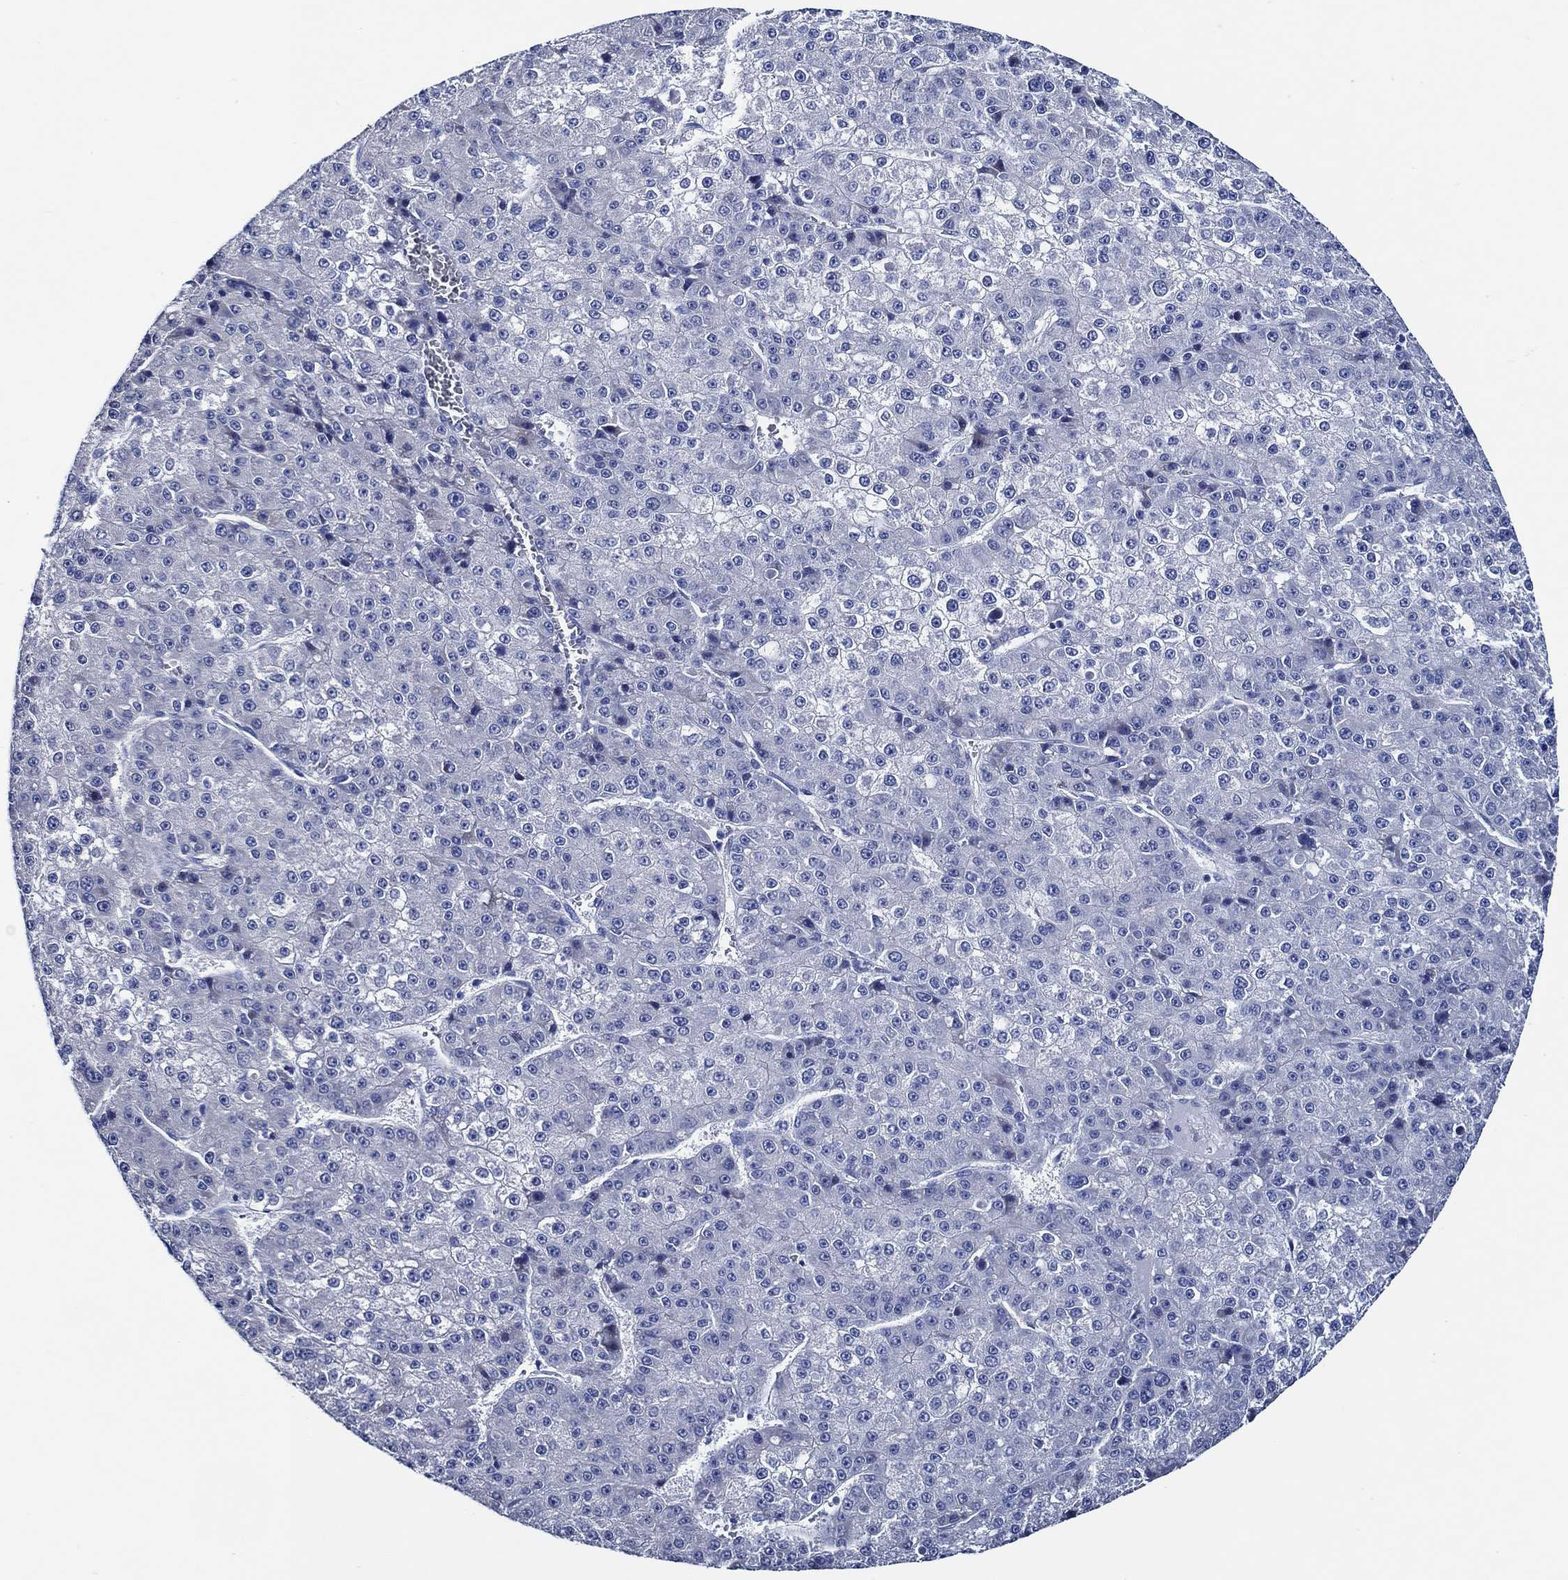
{"staining": {"intensity": "negative", "quantity": "none", "location": "none"}, "tissue": "liver cancer", "cell_type": "Tumor cells", "image_type": "cancer", "snomed": [{"axis": "morphology", "description": "Carcinoma, Hepatocellular, NOS"}, {"axis": "topography", "description": "Liver"}], "caption": "High power microscopy histopathology image of an immunohistochemistry histopathology image of liver hepatocellular carcinoma, revealing no significant positivity in tumor cells. (Stains: DAB immunohistochemistry with hematoxylin counter stain, Microscopy: brightfield microscopy at high magnification).", "gene": "WDR62", "patient": {"sex": "female", "age": 73}}